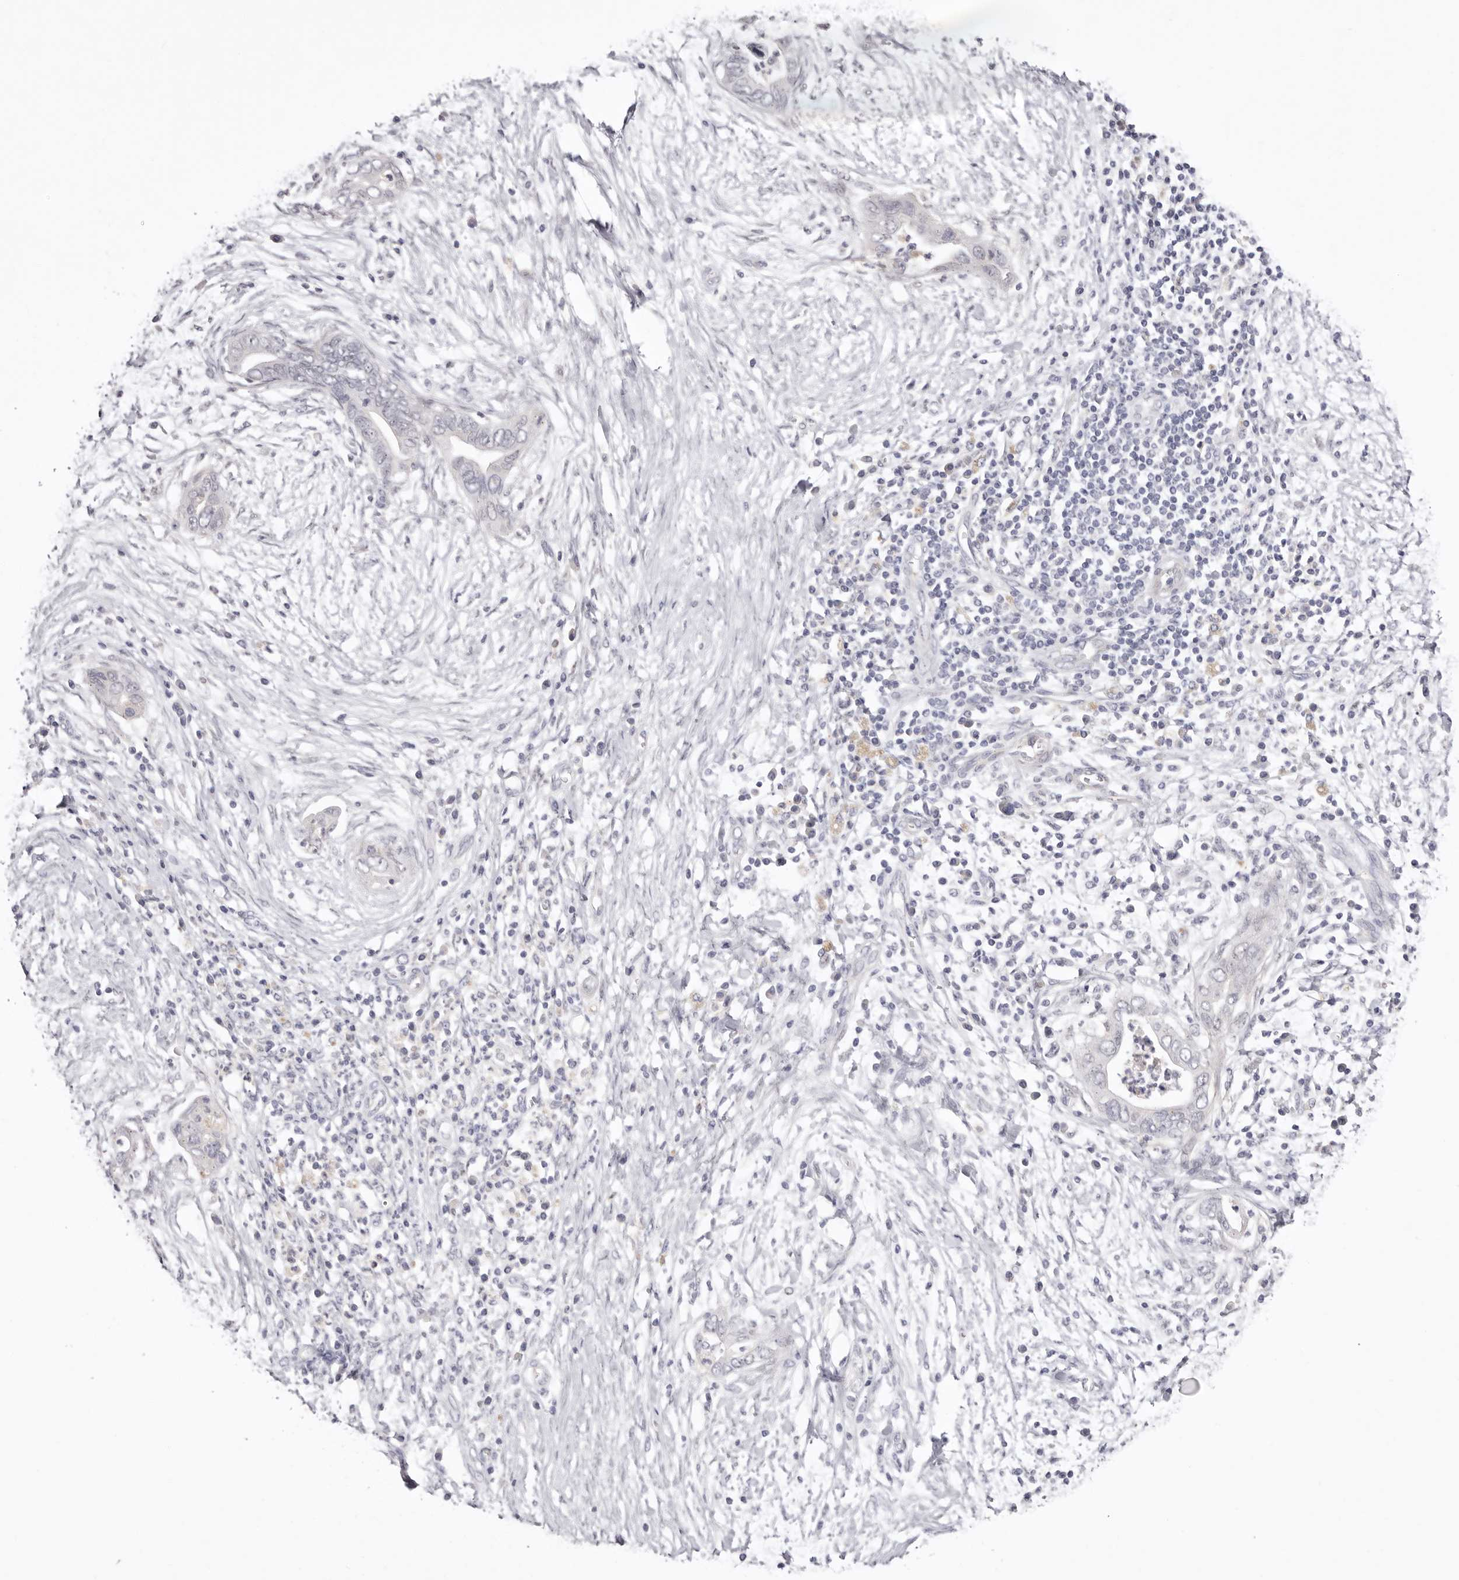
{"staining": {"intensity": "negative", "quantity": "none", "location": "none"}, "tissue": "pancreatic cancer", "cell_type": "Tumor cells", "image_type": "cancer", "snomed": [{"axis": "morphology", "description": "Adenocarcinoma, NOS"}, {"axis": "topography", "description": "Pancreas"}], "caption": "The histopathology image exhibits no significant staining in tumor cells of pancreatic cancer.", "gene": "LMLN", "patient": {"sex": "male", "age": 75}}